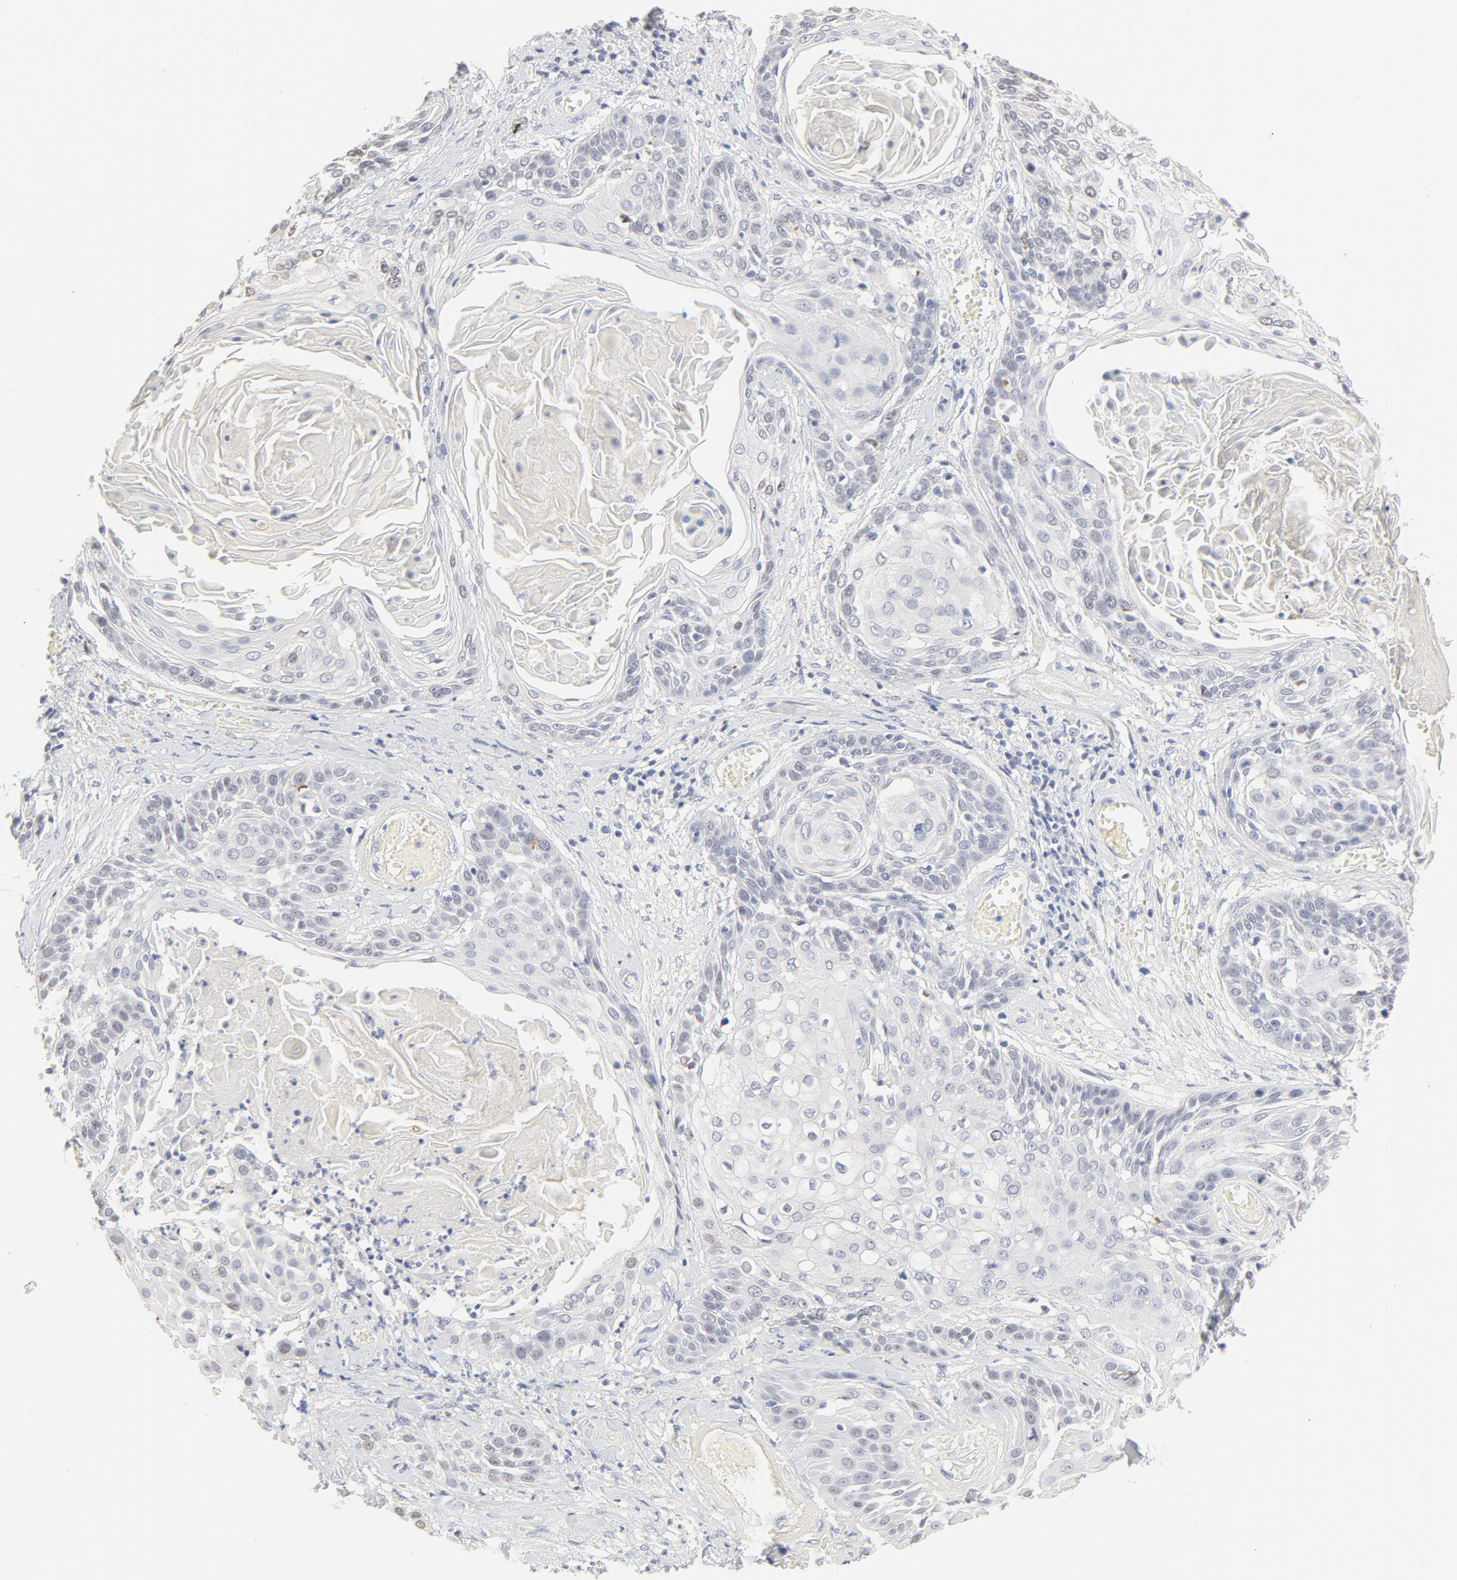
{"staining": {"intensity": "negative", "quantity": "none", "location": "none"}, "tissue": "cervical cancer", "cell_type": "Tumor cells", "image_type": "cancer", "snomed": [{"axis": "morphology", "description": "Squamous cell carcinoma, NOS"}, {"axis": "topography", "description": "Cervix"}], "caption": "This is an IHC histopathology image of human cervical cancer (squamous cell carcinoma). There is no positivity in tumor cells.", "gene": "FCGBP", "patient": {"sex": "female", "age": 57}}